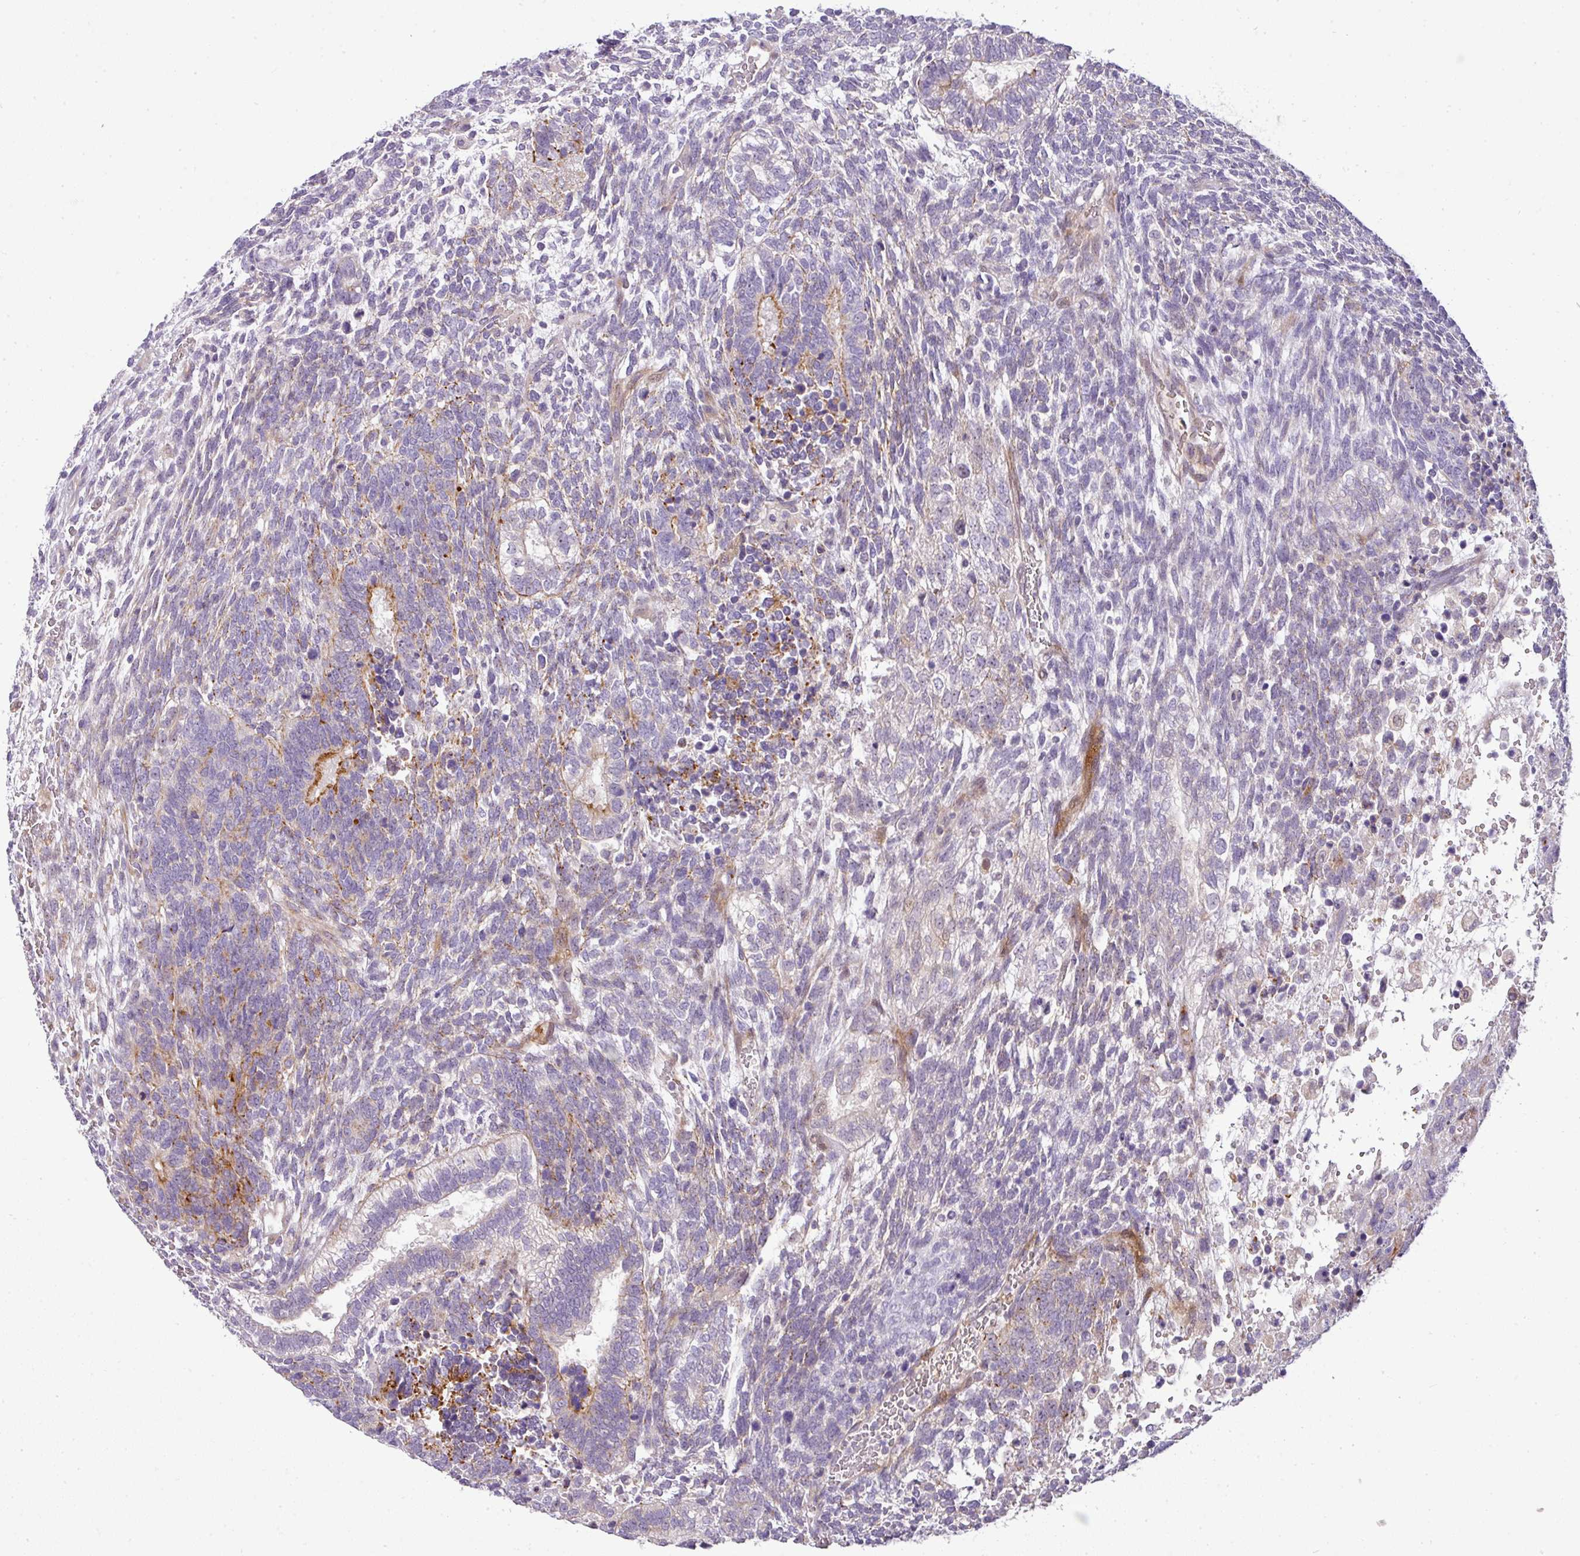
{"staining": {"intensity": "negative", "quantity": "none", "location": "none"}, "tissue": "testis cancer", "cell_type": "Tumor cells", "image_type": "cancer", "snomed": [{"axis": "morphology", "description": "Carcinoma, Embryonal, NOS"}, {"axis": "topography", "description": "Testis"}], "caption": "DAB (3,3'-diaminobenzidine) immunohistochemical staining of testis embryonal carcinoma displays no significant positivity in tumor cells.", "gene": "ATP6V1F", "patient": {"sex": "male", "age": 23}}